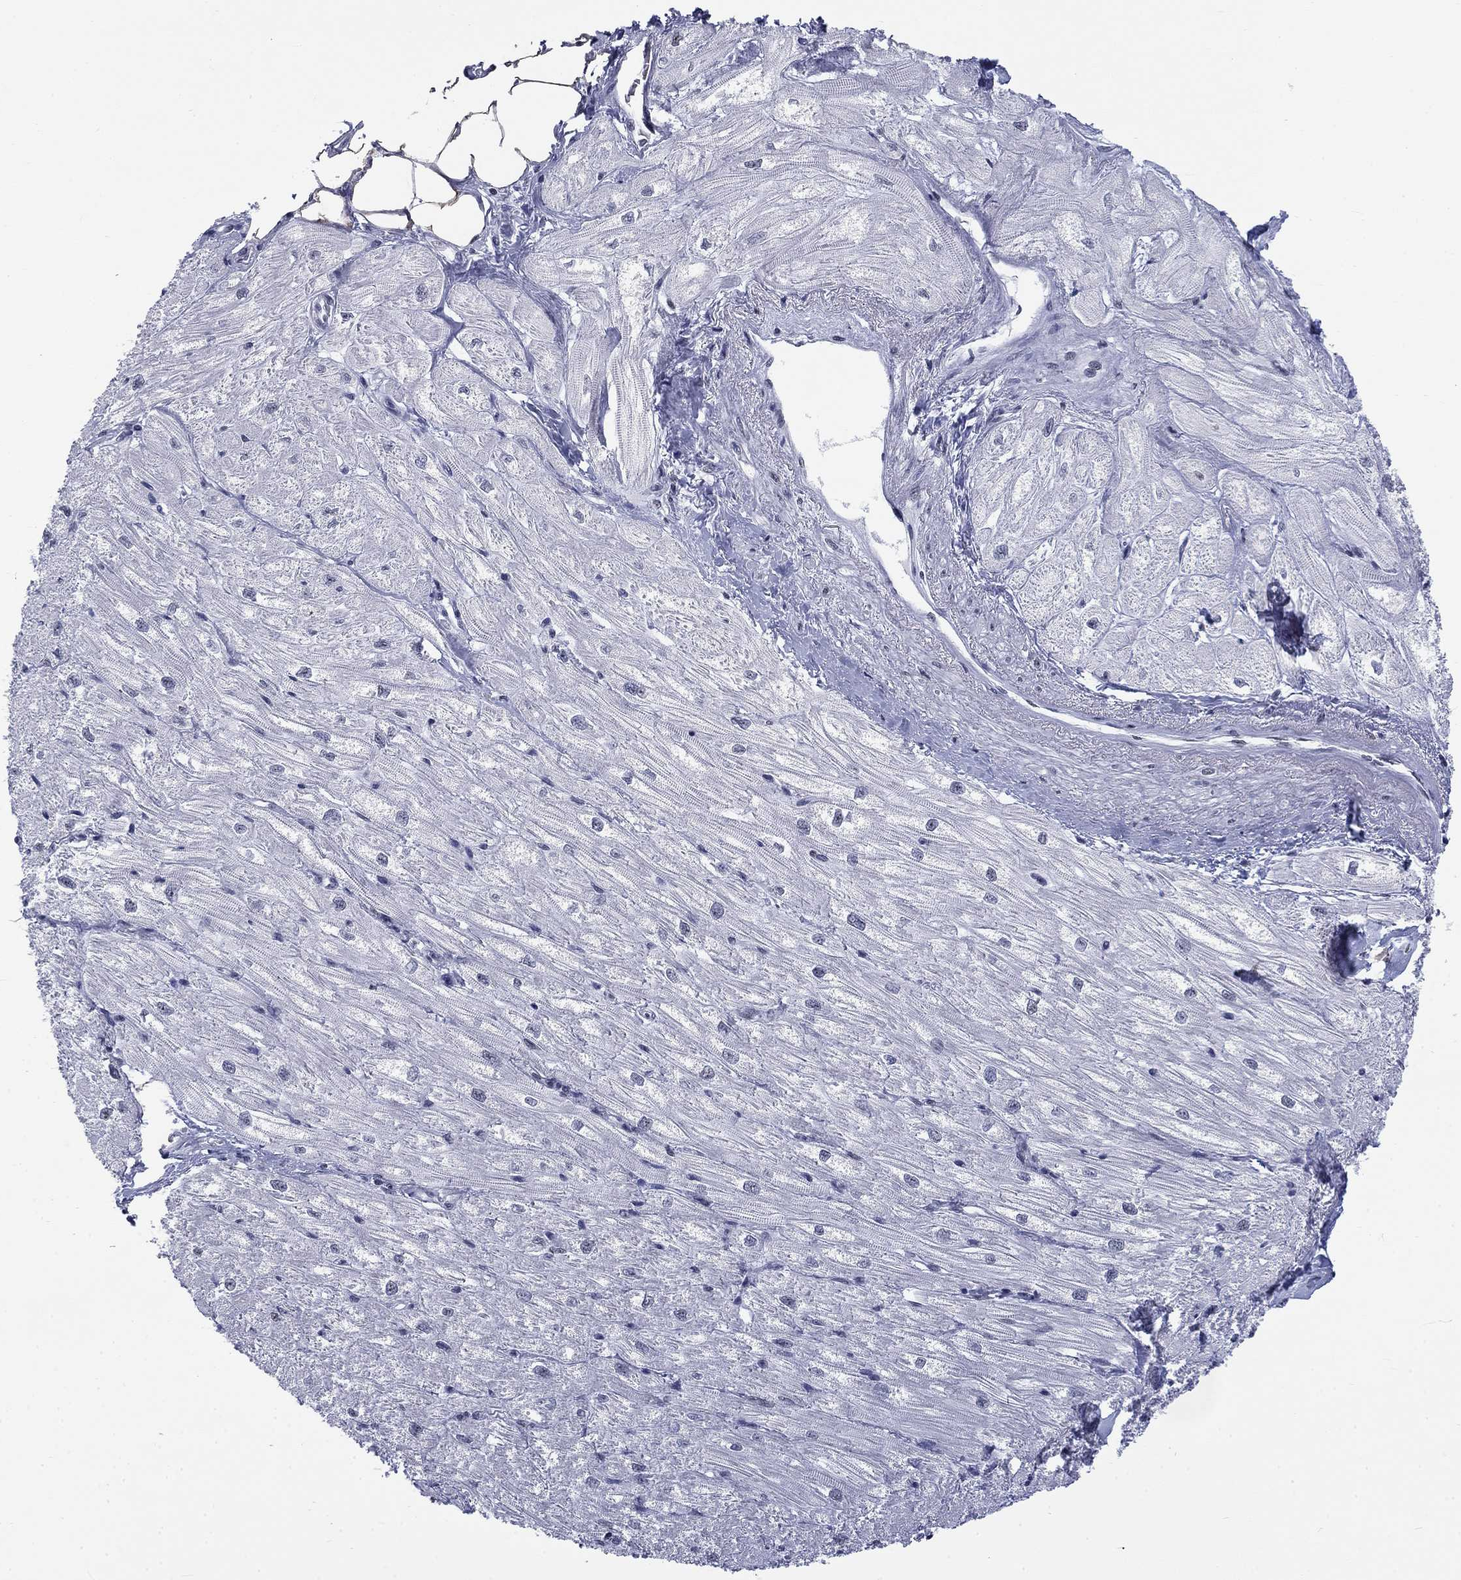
{"staining": {"intensity": "negative", "quantity": "none", "location": "none"}, "tissue": "heart muscle", "cell_type": "Cardiomyocytes", "image_type": "normal", "snomed": [{"axis": "morphology", "description": "Normal tissue, NOS"}, {"axis": "topography", "description": "Heart"}], "caption": "Immunohistochemistry photomicrograph of unremarkable human heart muscle stained for a protein (brown), which shows no staining in cardiomyocytes.", "gene": "CSRNP3", "patient": {"sex": "male", "age": 57}}